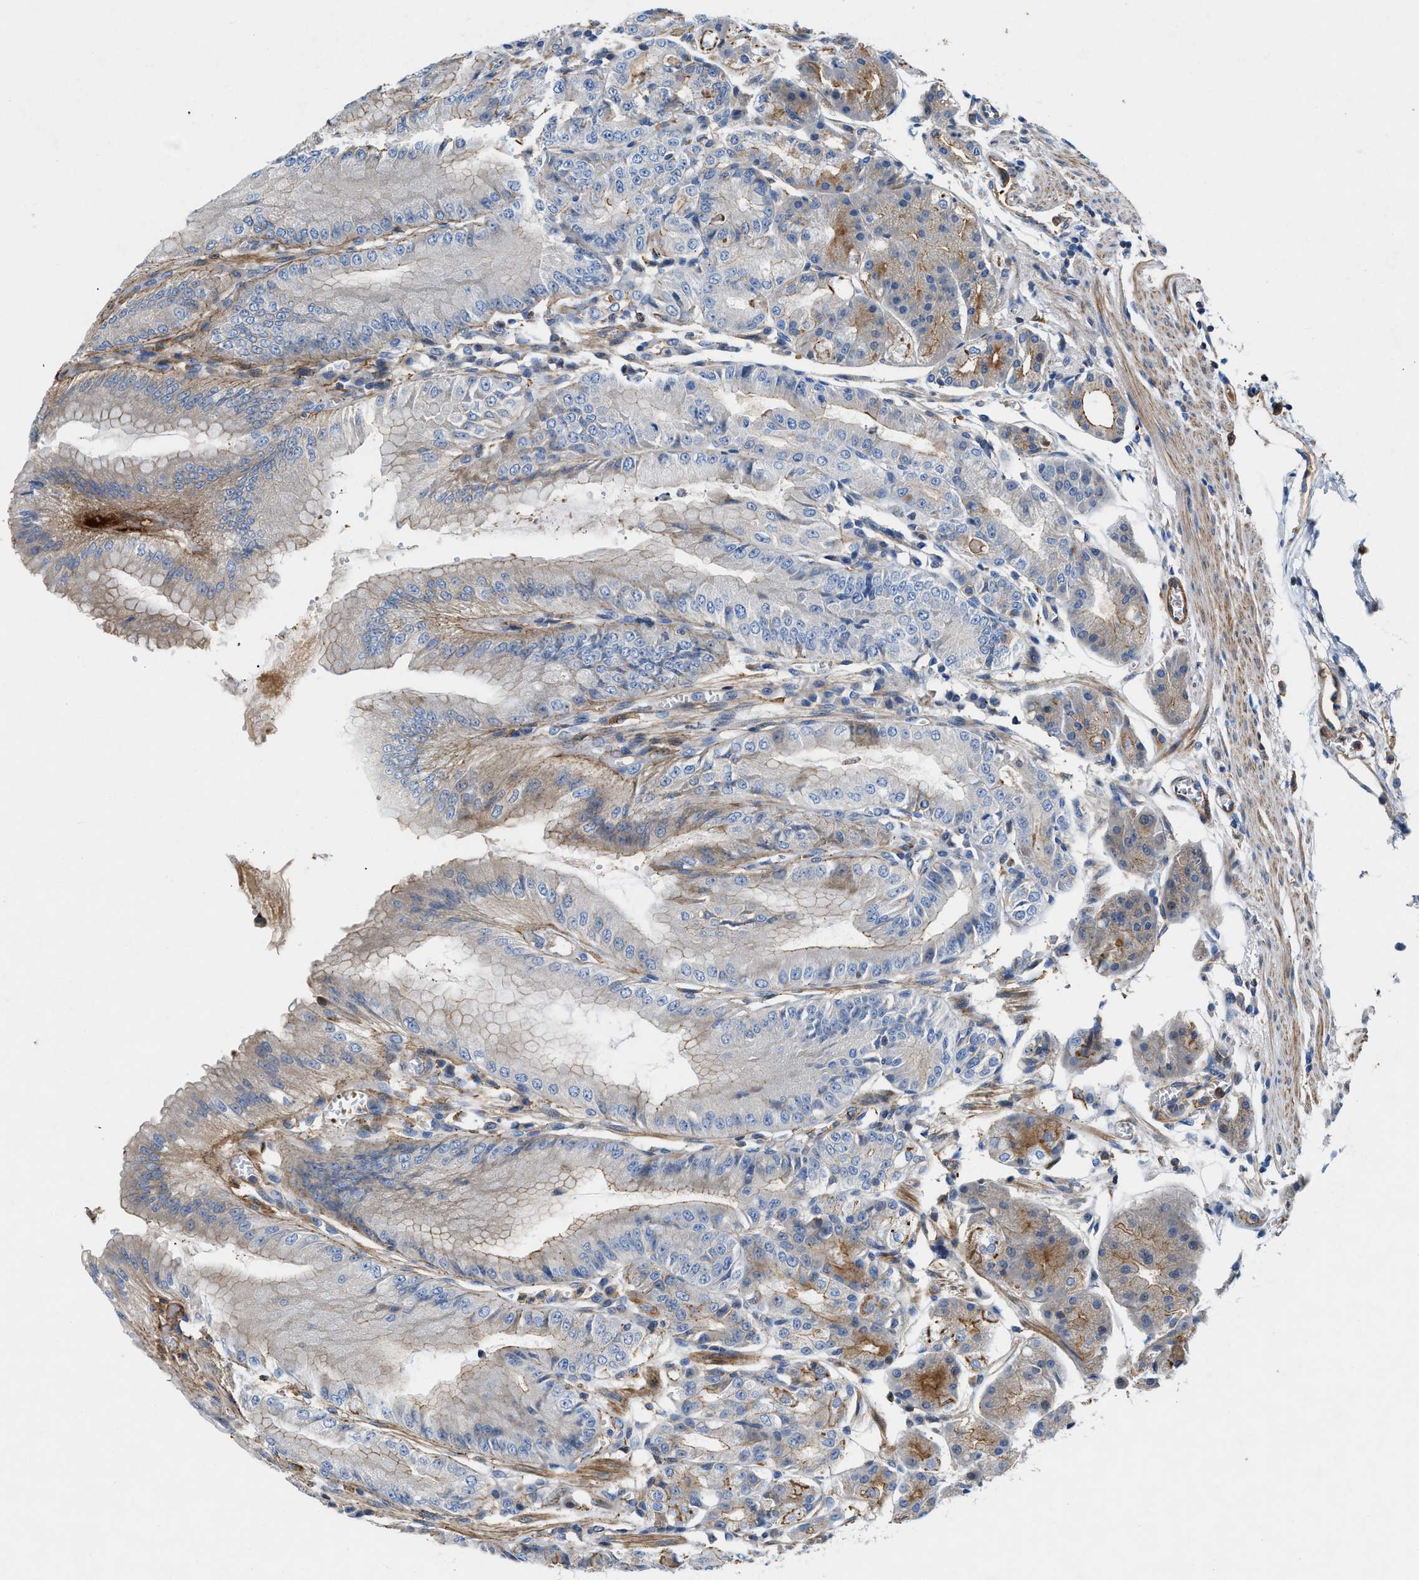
{"staining": {"intensity": "moderate", "quantity": "25%-75%", "location": "cytoplasmic/membranous"}, "tissue": "stomach", "cell_type": "Glandular cells", "image_type": "normal", "snomed": [{"axis": "morphology", "description": "Normal tissue, NOS"}, {"axis": "topography", "description": "Stomach, lower"}], "caption": "IHC image of unremarkable stomach: stomach stained using immunohistochemistry reveals medium levels of moderate protein expression localized specifically in the cytoplasmic/membranous of glandular cells, appearing as a cytoplasmic/membranous brown color.", "gene": "ATP6V0D1", "patient": {"sex": "male", "age": 71}}